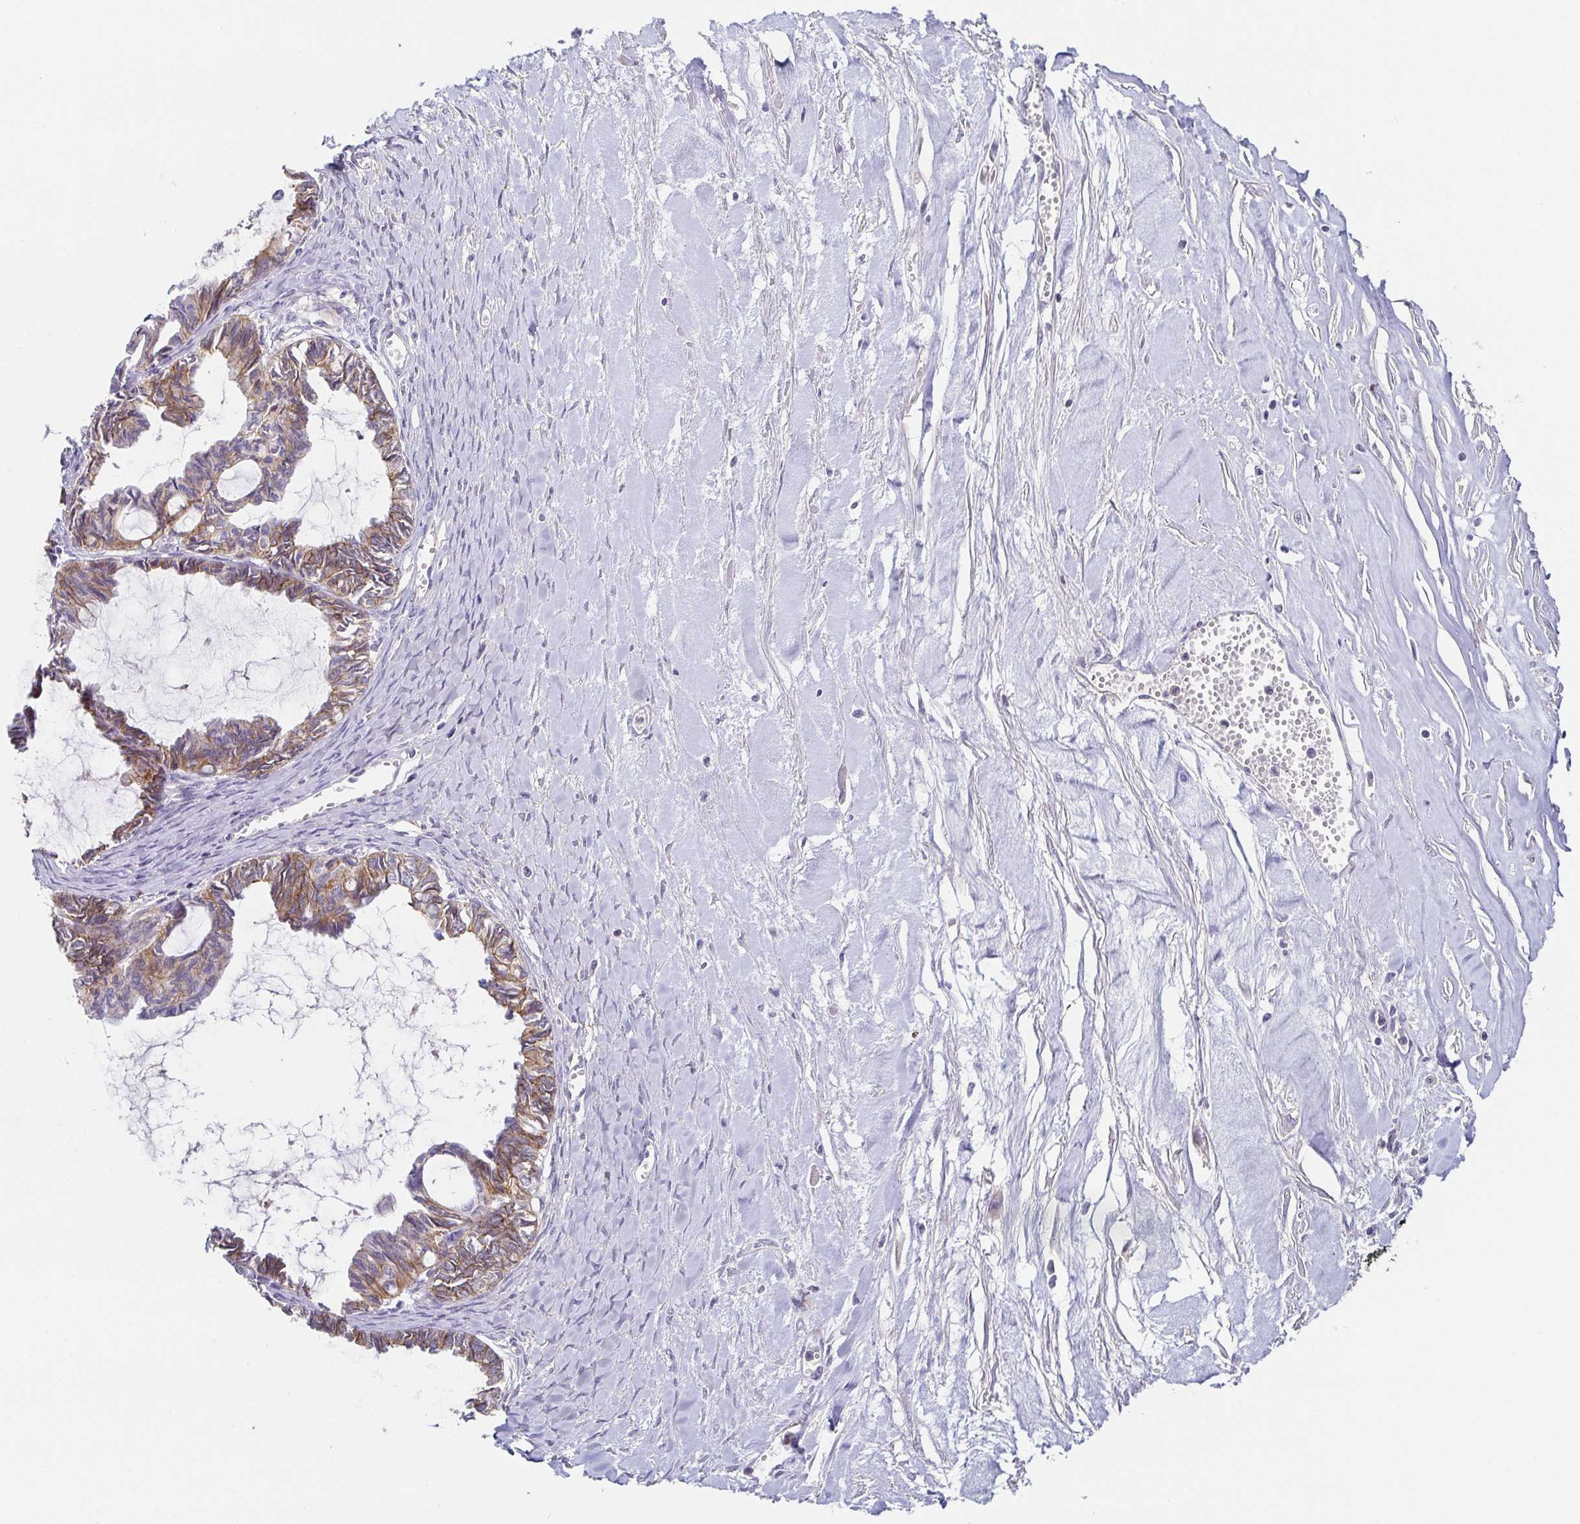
{"staining": {"intensity": "weak", "quantity": "25%-75%", "location": "cytoplasmic/membranous"}, "tissue": "ovarian cancer", "cell_type": "Tumor cells", "image_type": "cancer", "snomed": [{"axis": "morphology", "description": "Cystadenocarcinoma, mucinous, NOS"}, {"axis": "topography", "description": "Ovary"}], "caption": "DAB immunohistochemical staining of human ovarian cancer exhibits weak cytoplasmic/membranous protein expression in about 25%-75% of tumor cells.", "gene": "PIWIL3", "patient": {"sex": "female", "age": 61}}